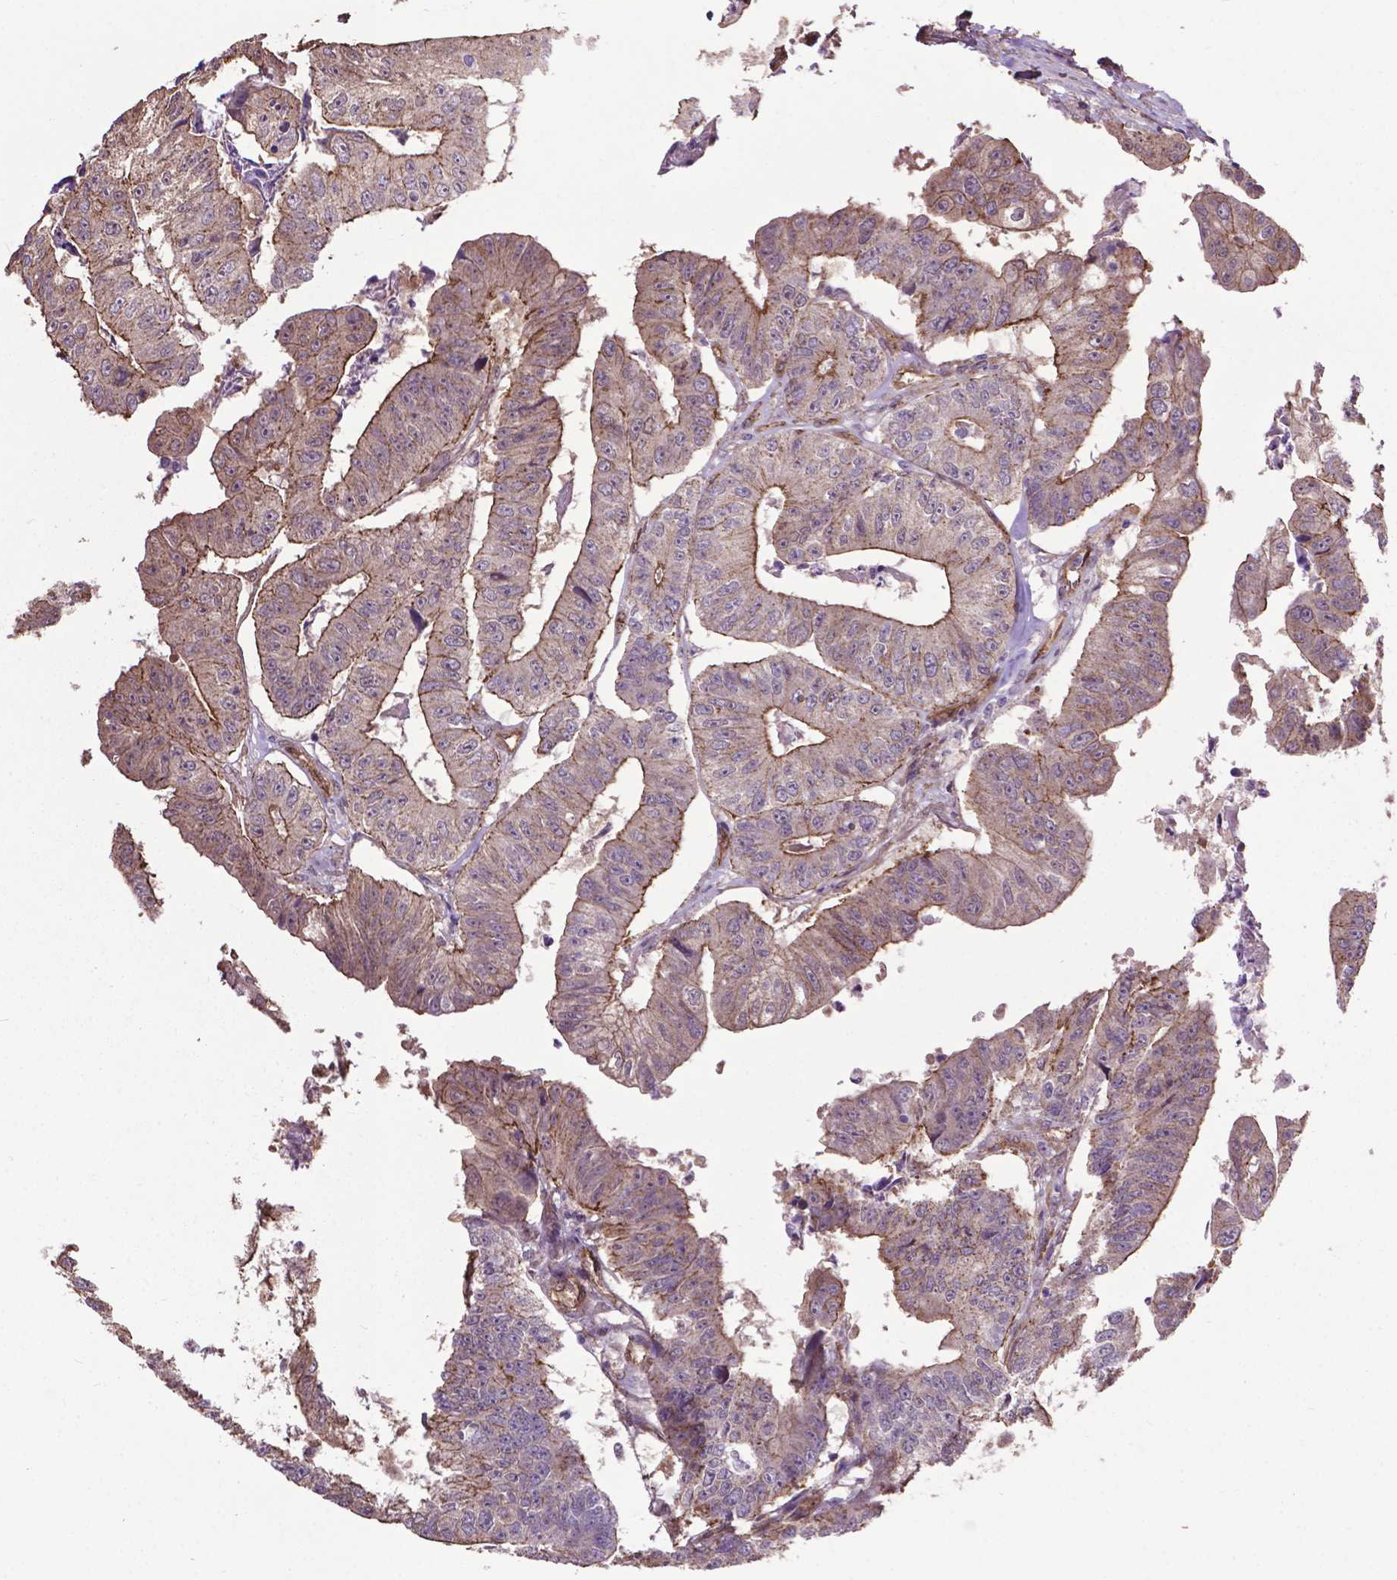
{"staining": {"intensity": "weak", "quantity": "25%-75%", "location": "cytoplasmic/membranous"}, "tissue": "colorectal cancer", "cell_type": "Tumor cells", "image_type": "cancer", "snomed": [{"axis": "morphology", "description": "Adenocarcinoma, NOS"}, {"axis": "topography", "description": "Colon"}], "caption": "Immunohistochemical staining of colorectal cancer (adenocarcinoma) exhibits low levels of weak cytoplasmic/membranous expression in about 25%-75% of tumor cells.", "gene": "PDLIM1", "patient": {"sex": "female", "age": 67}}